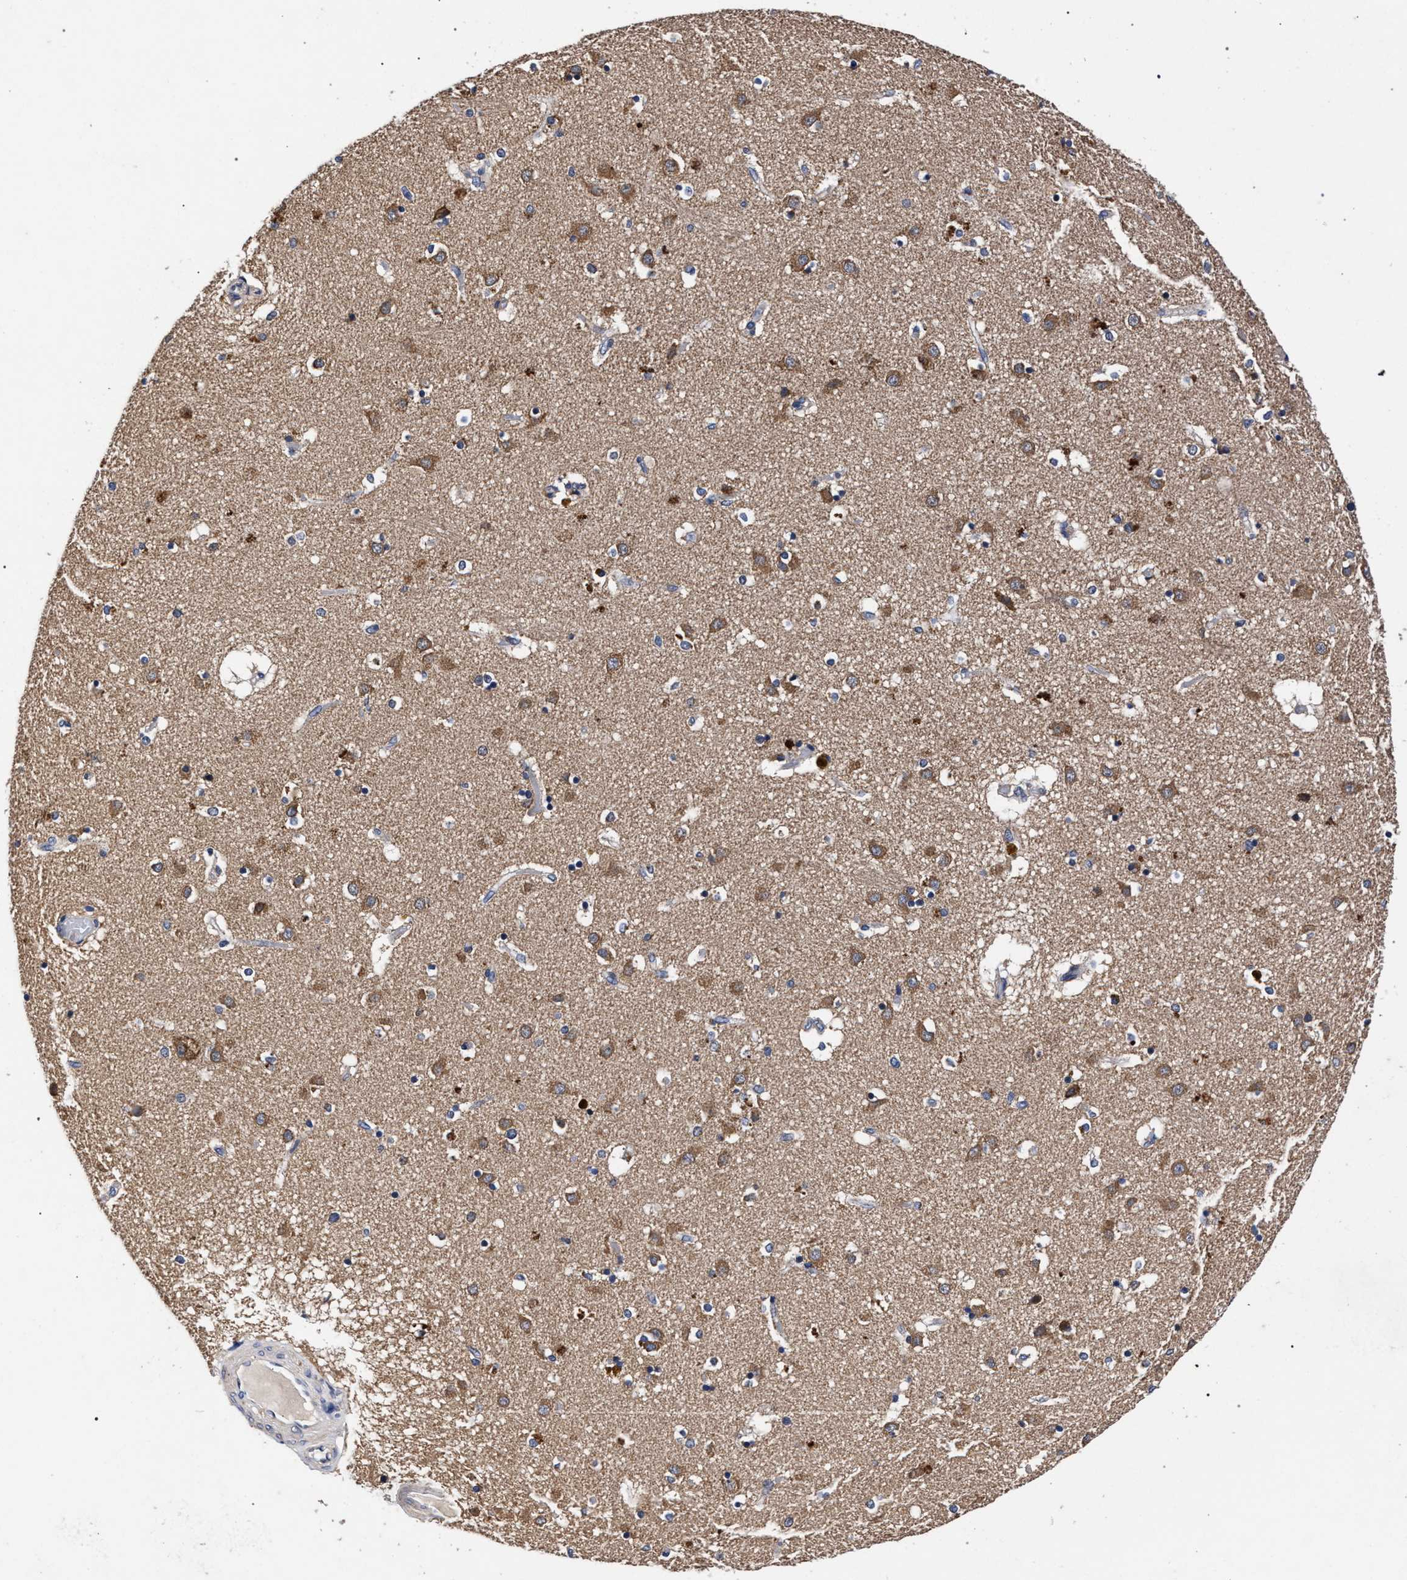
{"staining": {"intensity": "moderate", "quantity": "<25%", "location": "cytoplasmic/membranous"}, "tissue": "caudate", "cell_type": "Glial cells", "image_type": "normal", "snomed": [{"axis": "morphology", "description": "Normal tissue, NOS"}, {"axis": "topography", "description": "Lateral ventricle wall"}], "caption": "Immunohistochemical staining of benign human caudate exhibits moderate cytoplasmic/membranous protein staining in approximately <25% of glial cells.", "gene": "CFAP95", "patient": {"sex": "male", "age": 70}}